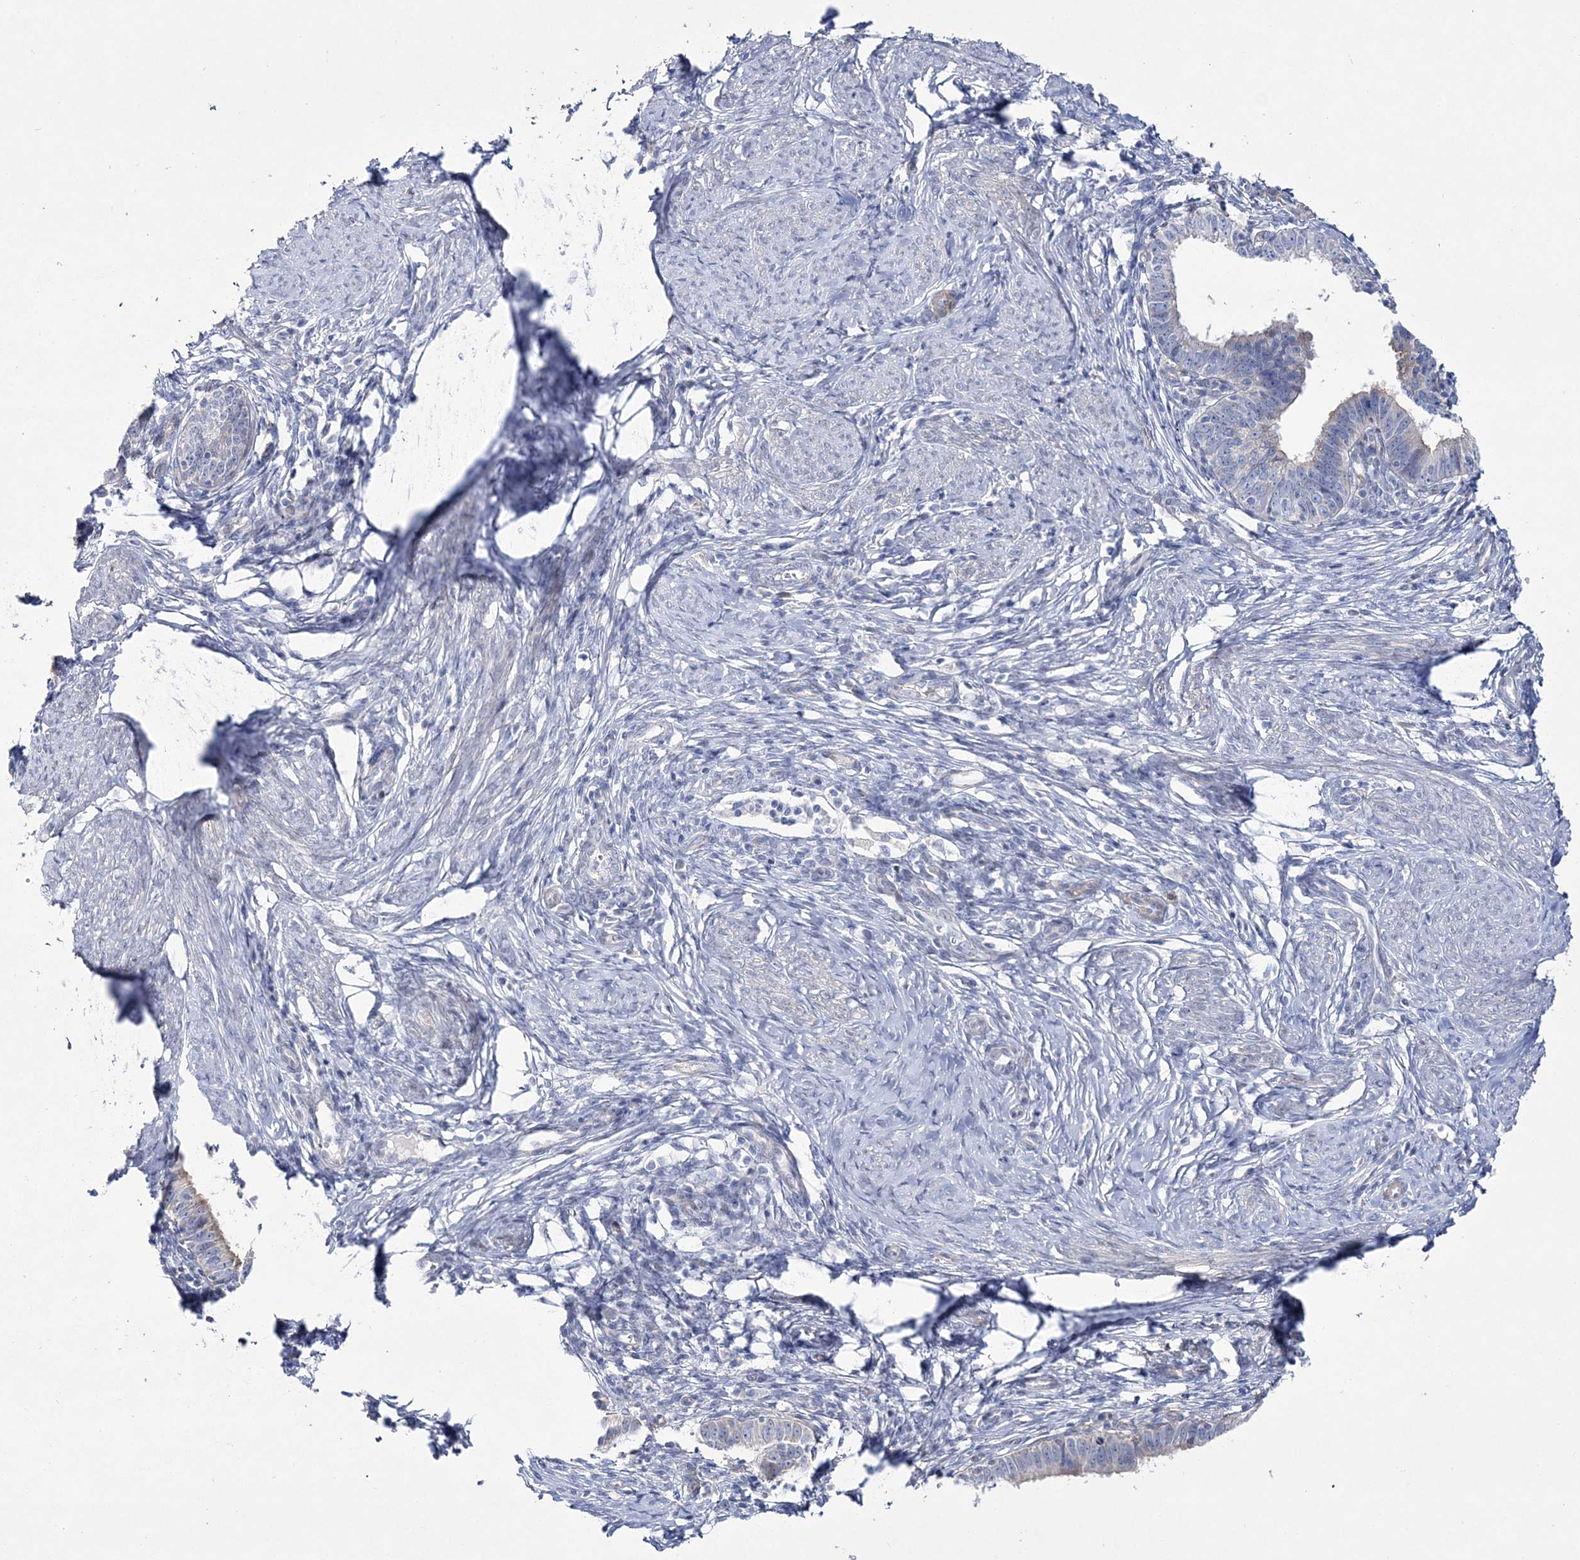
{"staining": {"intensity": "moderate", "quantity": "<25%", "location": "cytoplasmic/membranous"}, "tissue": "cervical cancer", "cell_type": "Tumor cells", "image_type": "cancer", "snomed": [{"axis": "morphology", "description": "Adenocarcinoma, NOS"}, {"axis": "topography", "description": "Cervix"}], "caption": "Cervical cancer stained for a protein (brown) shows moderate cytoplasmic/membranous positive staining in approximately <25% of tumor cells.", "gene": "ANO1", "patient": {"sex": "female", "age": 36}}